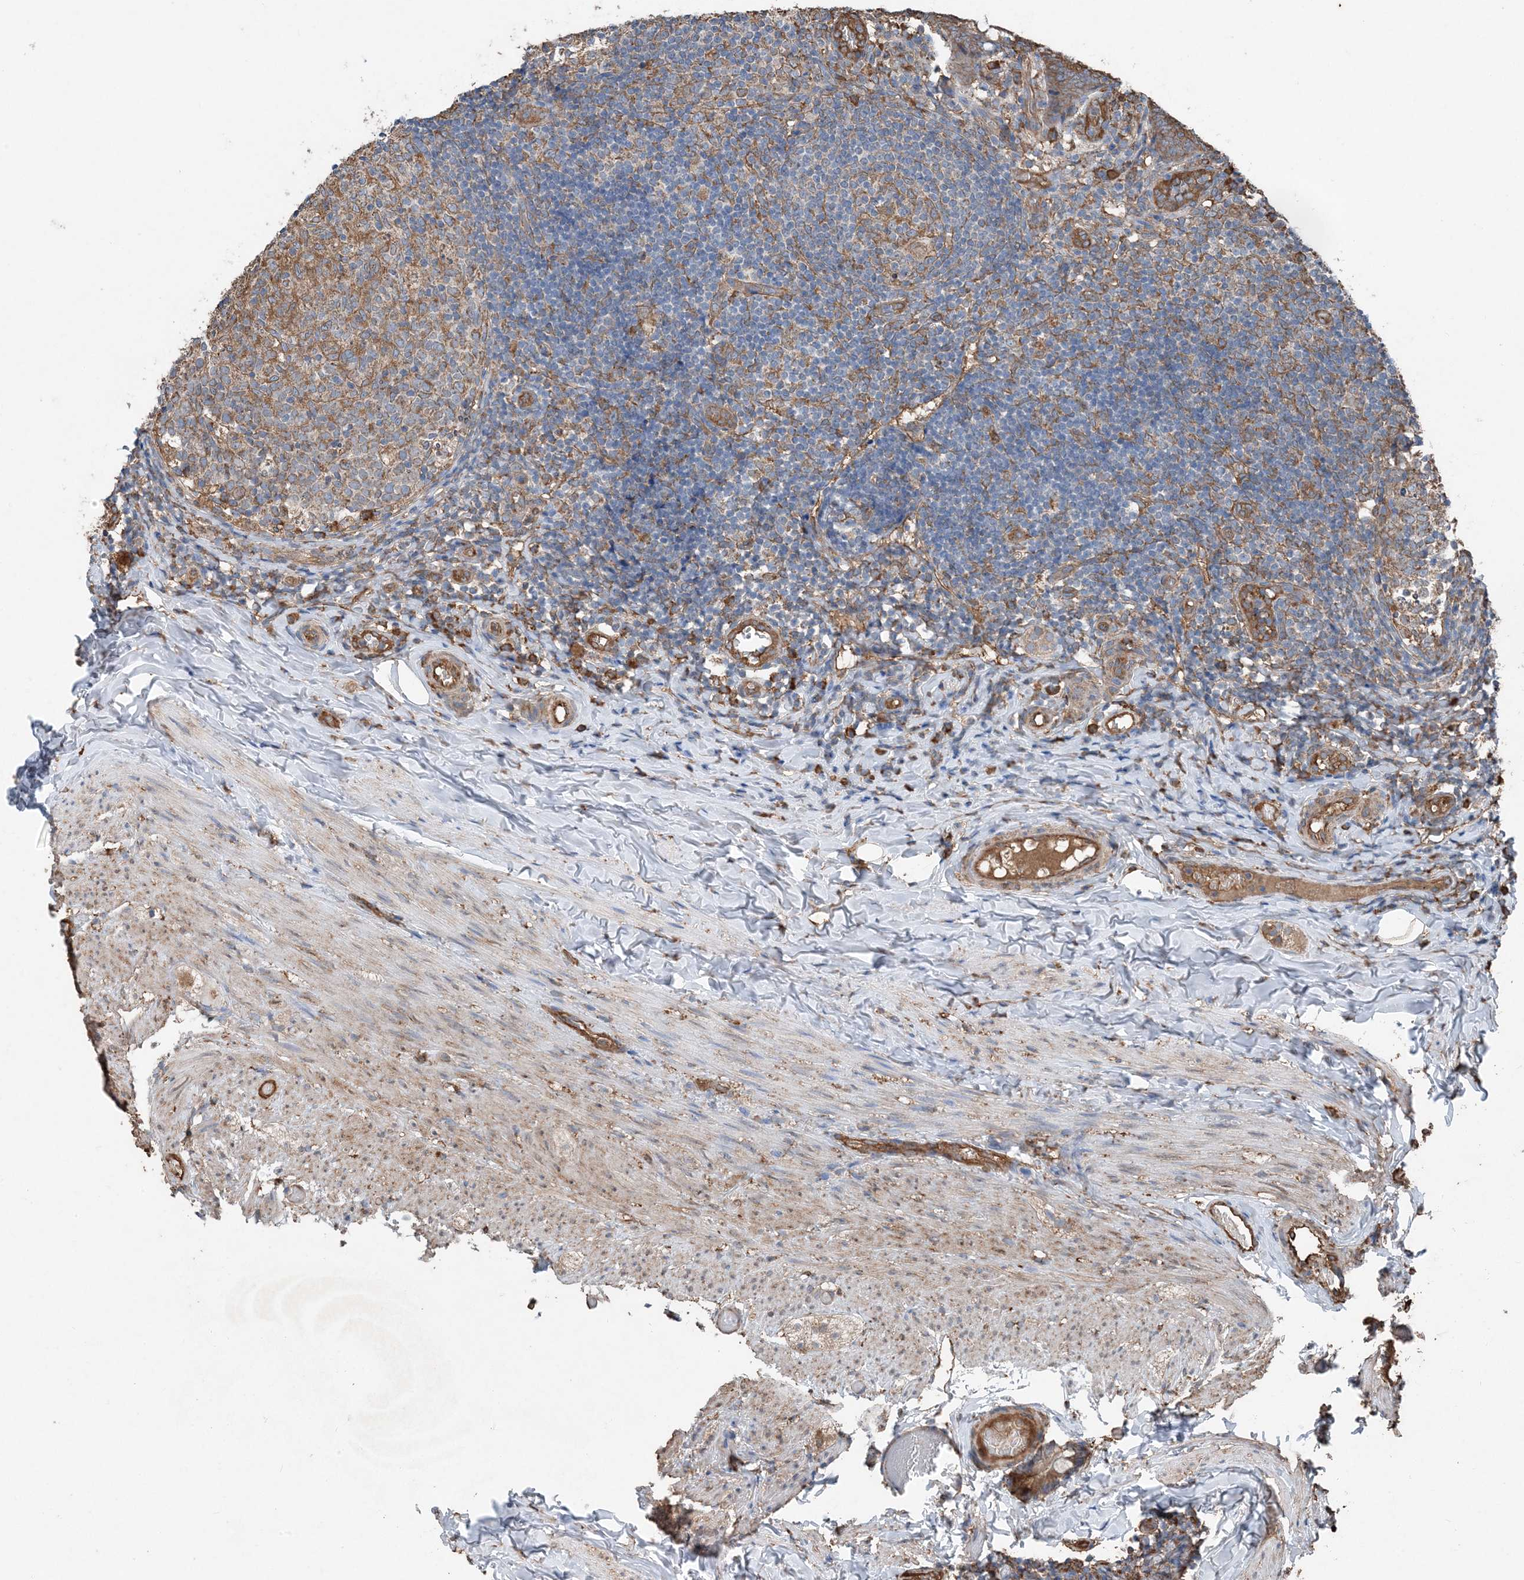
{"staining": {"intensity": "moderate", "quantity": ">75%", "location": "cytoplasmic/membranous"}, "tissue": "appendix", "cell_type": "Glandular cells", "image_type": "normal", "snomed": [{"axis": "morphology", "description": "Normal tissue, NOS"}, {"axis": "topography", "description": "Appendix"}], "caption": "Protein analysis of normal appendix displays moderate cytoplasmic/membranous positivity in about >75% of glandular cells.", "gene": "PDIA6", "patient": {"sex": "male", "age": 8}}